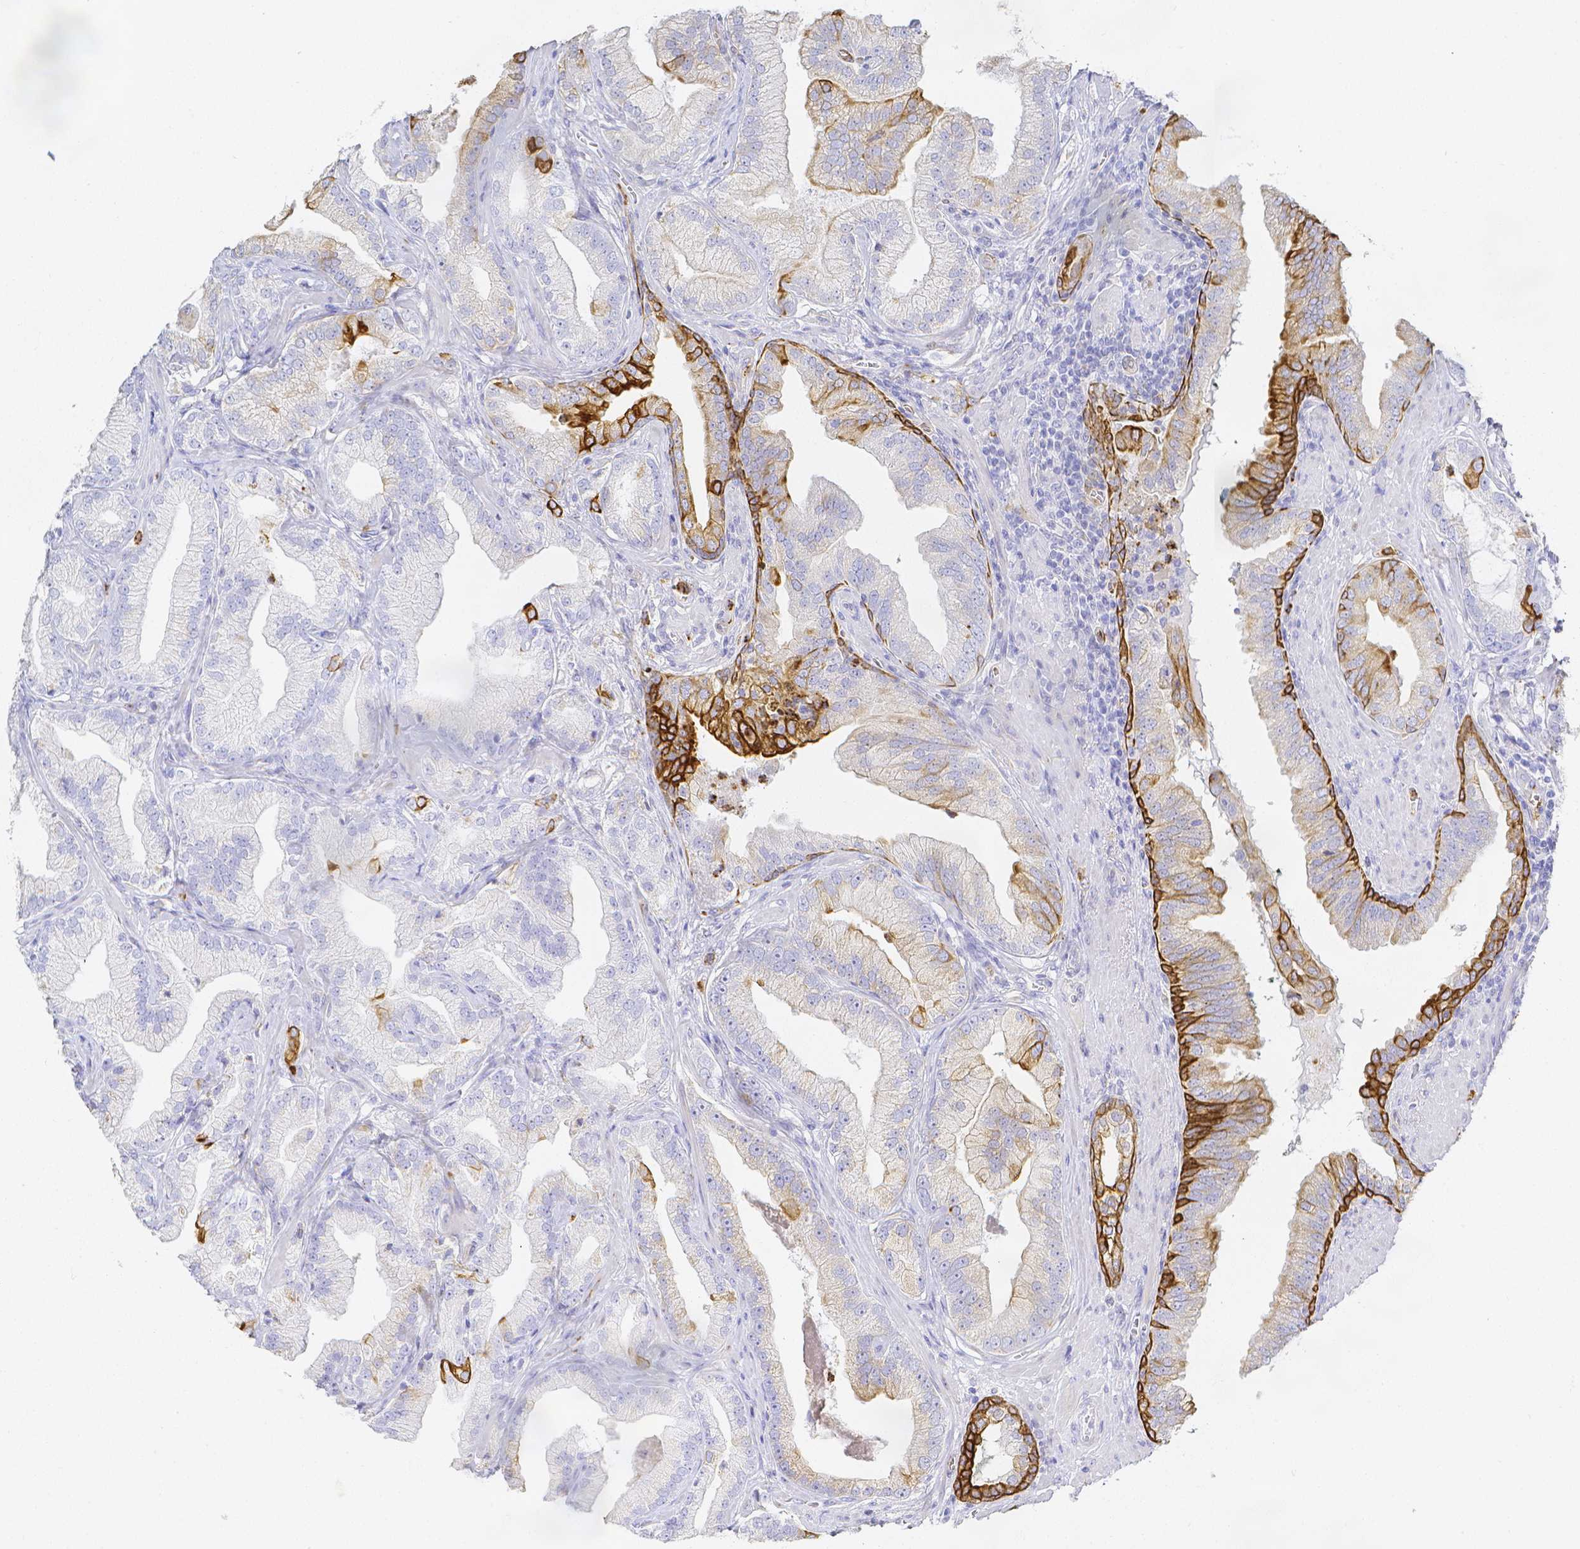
{"staining": {"intensity": "moderate", "quantity": "<25%", "location": "cytoplasmic/membranous"}, "tissue": "prostate cancer", "cell_type": "Tumor cells", "image_type": "cancer", "snomed": [{"axis": "morphology", "description": "Adenocarcinoma, Low grade"}, {"axis": "topography", "description": "Prostate"}], "caption": "IHC photomicrograph of neoplastic tissue: prostate adenocarcinoma (low-grade) stained using immunohistochemistry exhibits low levels of moderate protein expression localized specifically in the cytoplasmic/membranous of tumor cells, appearing as a cytoplasmic/membranous brown color.", "gene": "SMURF1", "patient": {"sex": "male", "age": 62}}